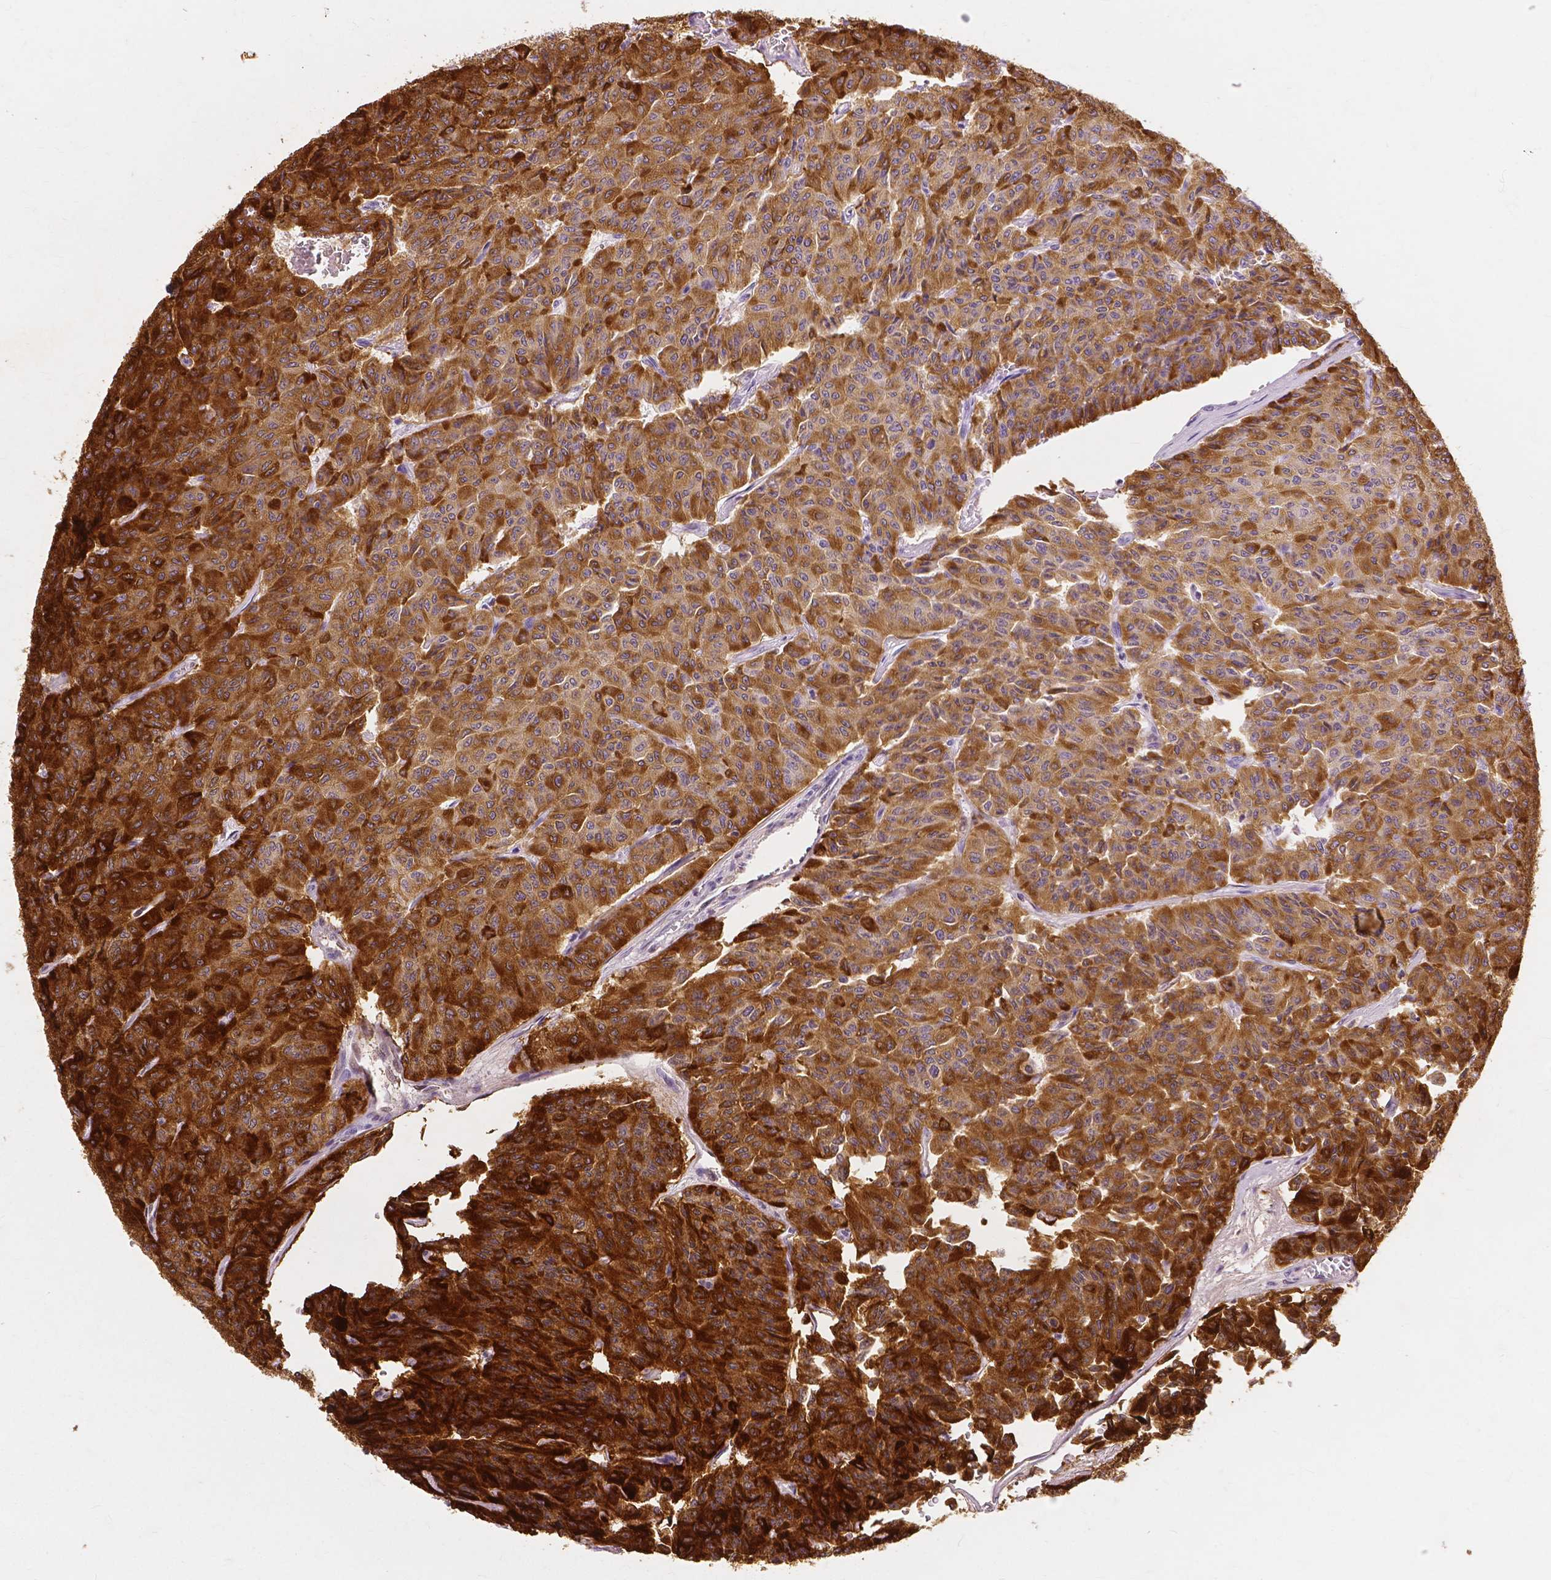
{"staining": {"intensity": "strong", "quantity": ">75%", "location": "cytoplasmic/membranous"}, "tissue": "carcinoid", "cell_type": "Tumor cells", "image_type": "cancer", "snomed": [{"axis": "morphology", "description": "Carcinoid, malignant, NOS"}, {"axis": "topography", "description": "Lung"}], "caption": "DAB immunohistochemical staining of carcinoid exhibits strong cytoplasmic/membranous protein positivity in about >75% of tumor cells.", "gene": "CXCR2", "patient": {"sex": "male", "age": 71}}